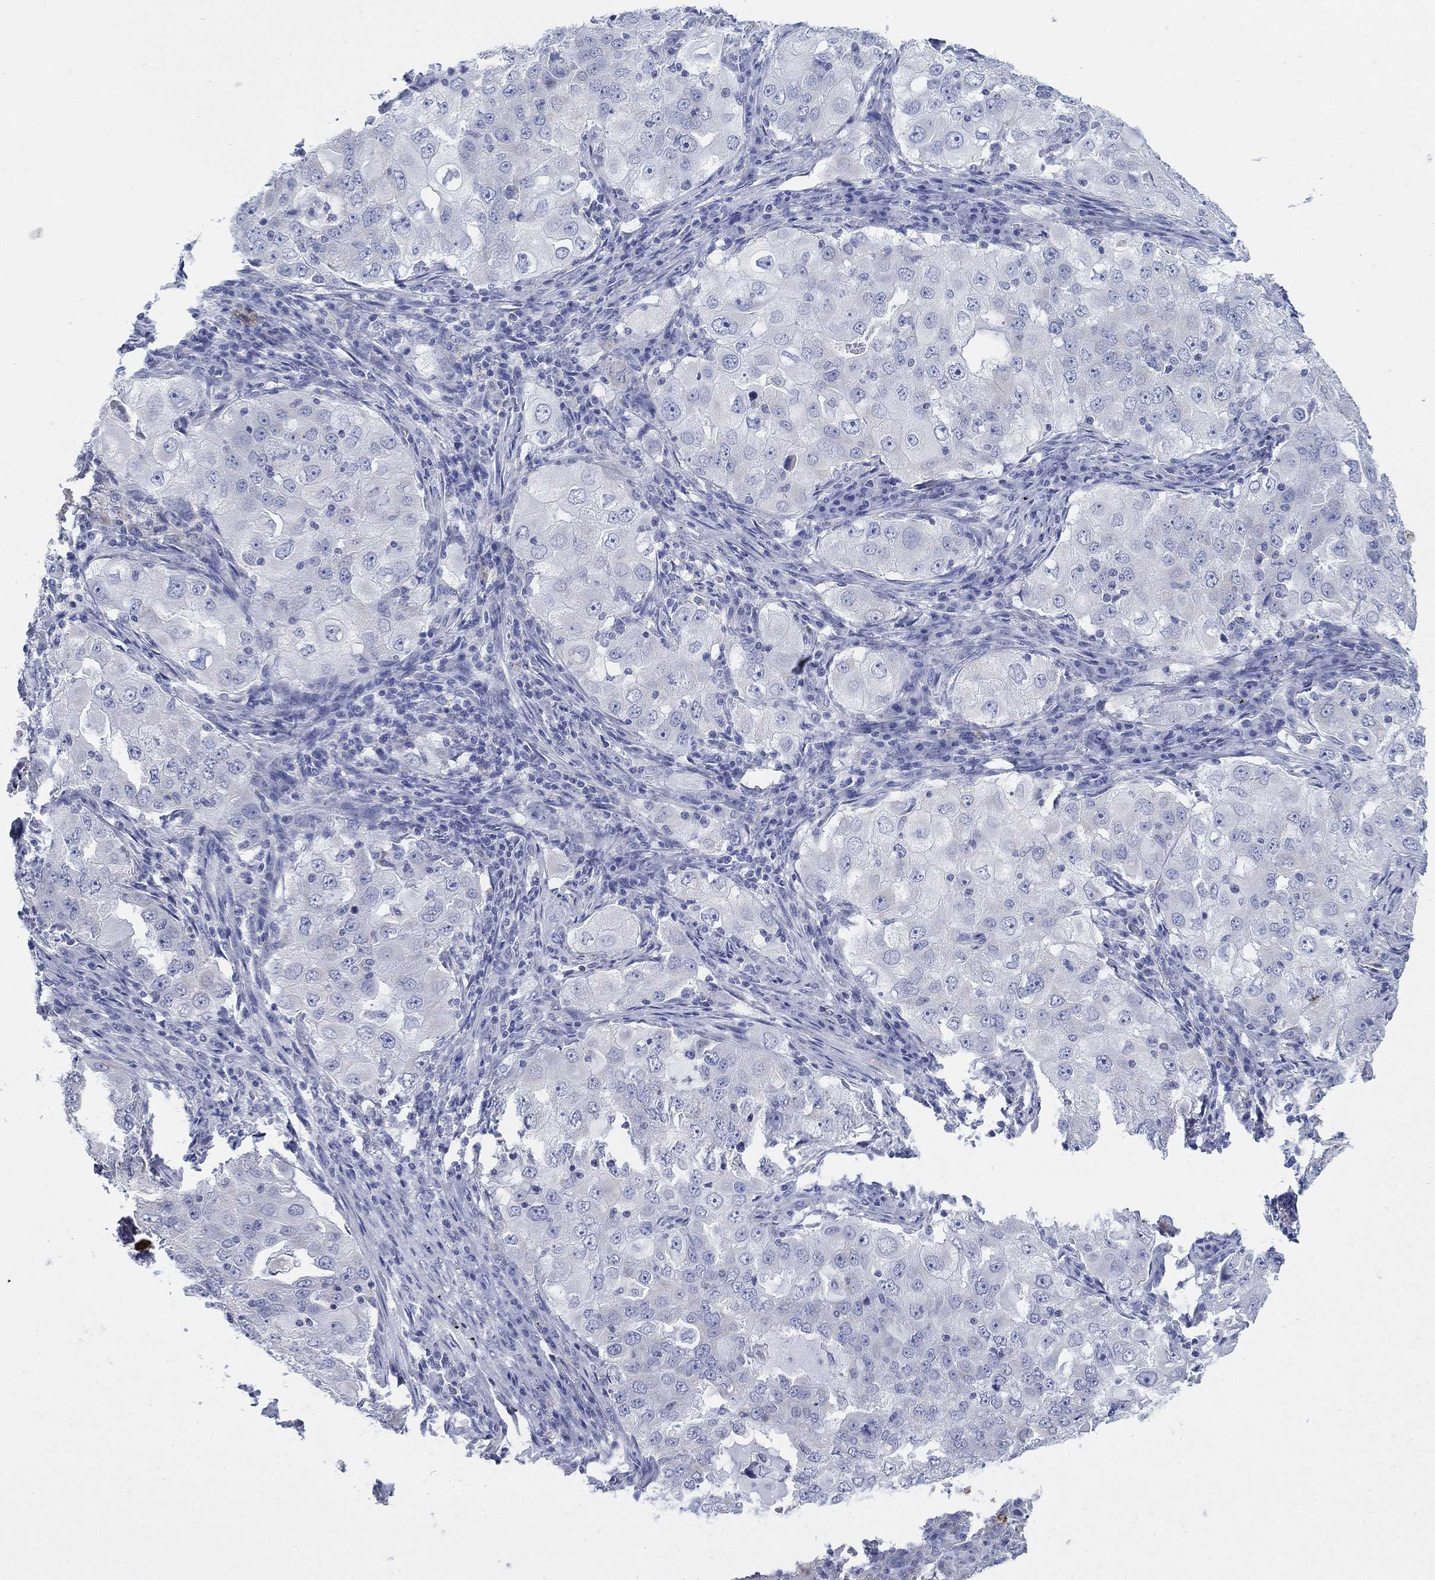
{"staining": {"intensity": "negative", "quantity": "none", "location": "none"}, "tissue": "lung cancer", "cell_type": "Tumor cells", "image_type": "cancer", "snomed": [{"axis": "morphology", "description": "Adenocarcinoma, NOS"}, {"axis": "topography", "description": "Lung"}], "caption": "Immunohistochemical staining of human lung cancer reveals no significant expression in tumor cells.", "gene": "SCCPDH", "patient": {"sex": "female", "age": 61}}